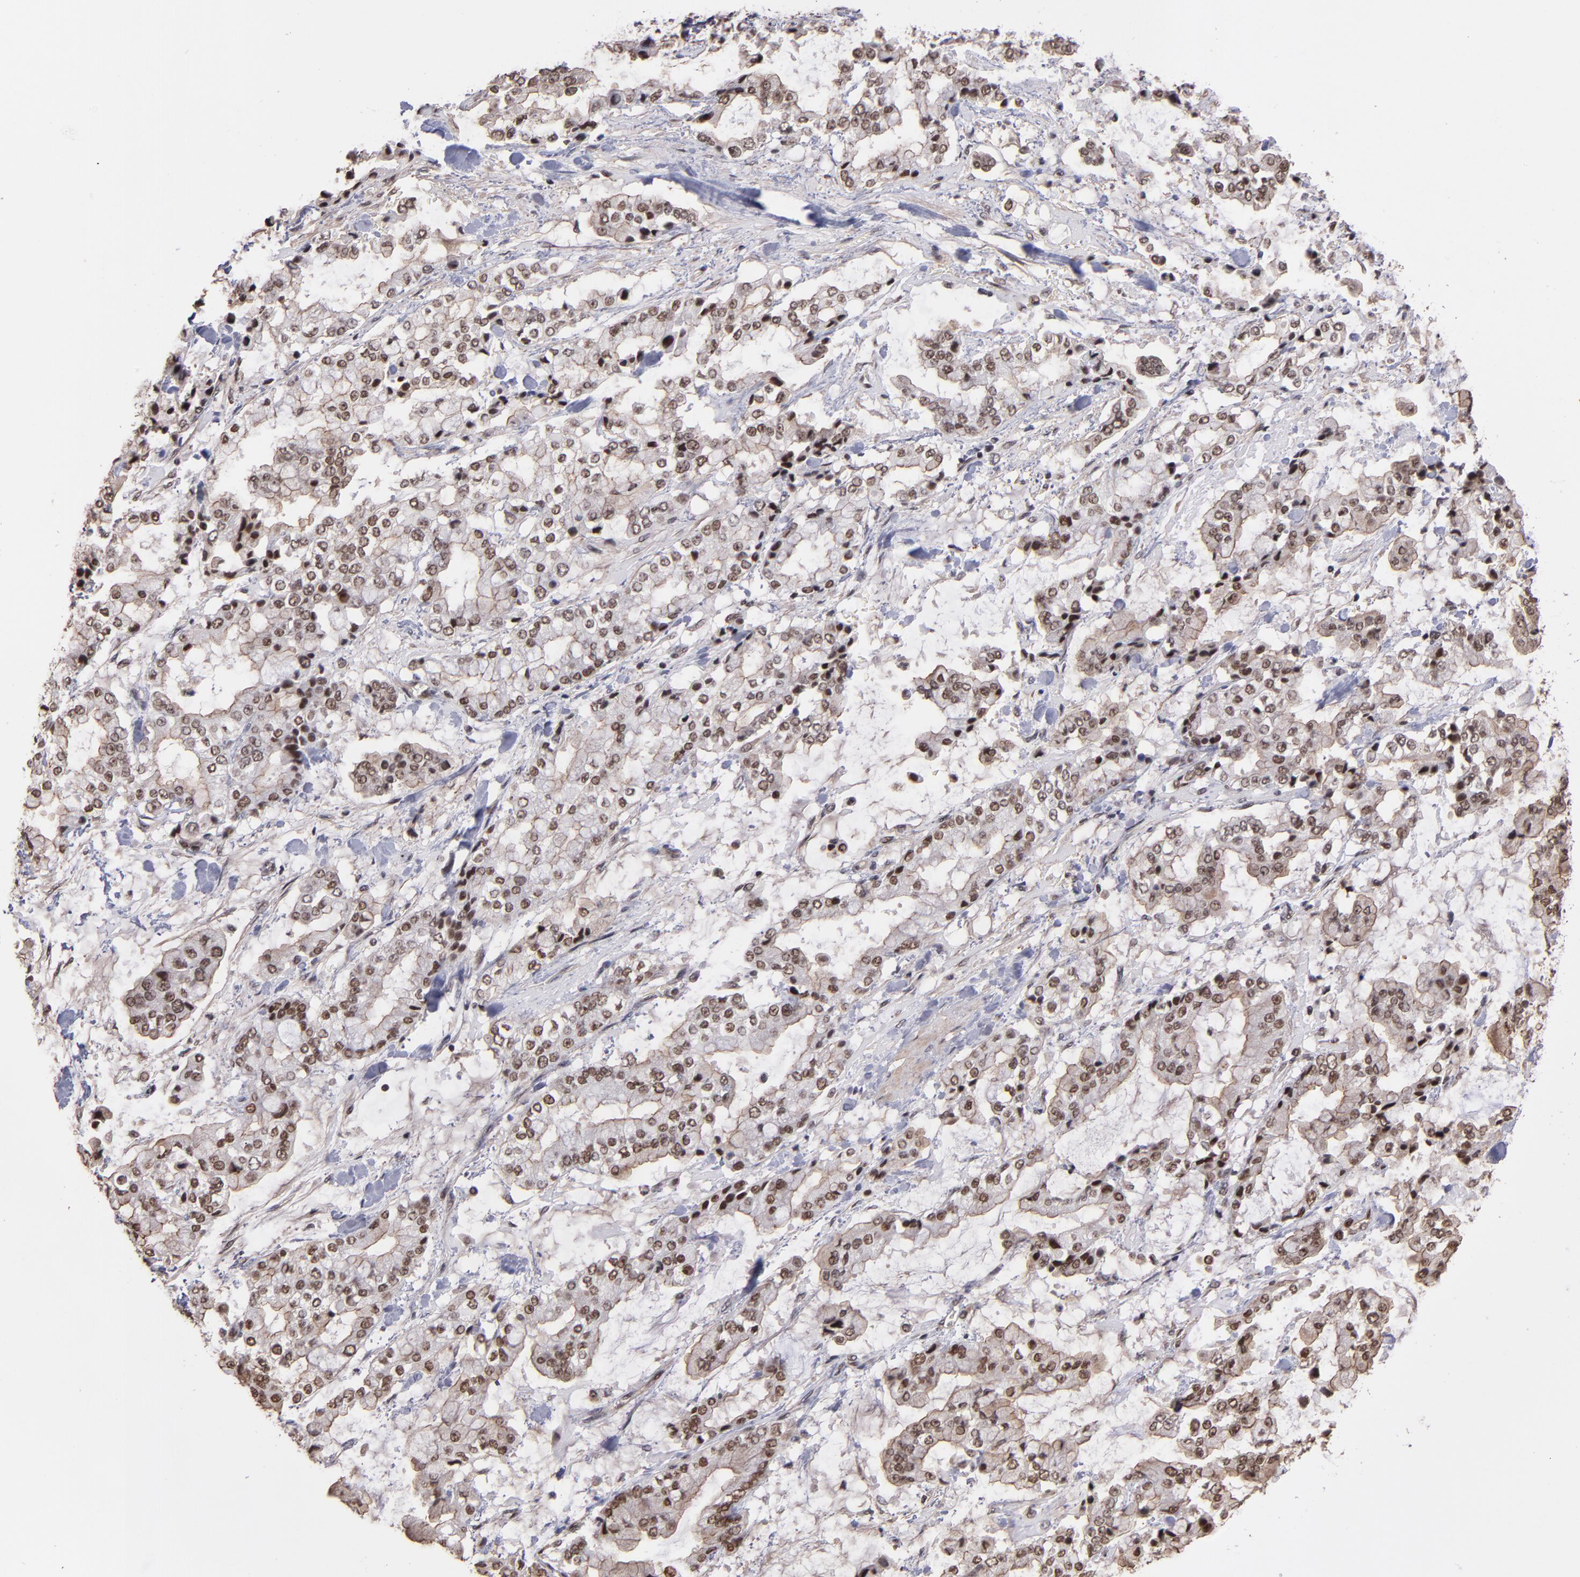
{"staining": {"intensity": "weak", "quantity": "25%-75%", "location": "nuclear"}, "tissue": "stomach cancer", "cell_type": "Tumor cells", "image_type": "cancer", "snomed": [{"axis": "morphology", "description": "Normal tissue, NOS"}, {"axis": "morphology", "description": "Adenocarcinoma, NOS"}, {"axis": "topography", "description": "Stomach, upper"}, {"axis": "topography", "description": "Stomach"}], "caption": "Stomach cancer (adenocarcinoma) stained with DAB (3,3'-diaminobenzidine) immunohistochemistry (IHC) exhibits low levels of weak nuclear staining in about 25%-75% of tumor cells. The protein is shown in brown color, while the nuclei are stained blue.", "gene": "TERF2", "patient": {"sex": "male", "age": 76}}